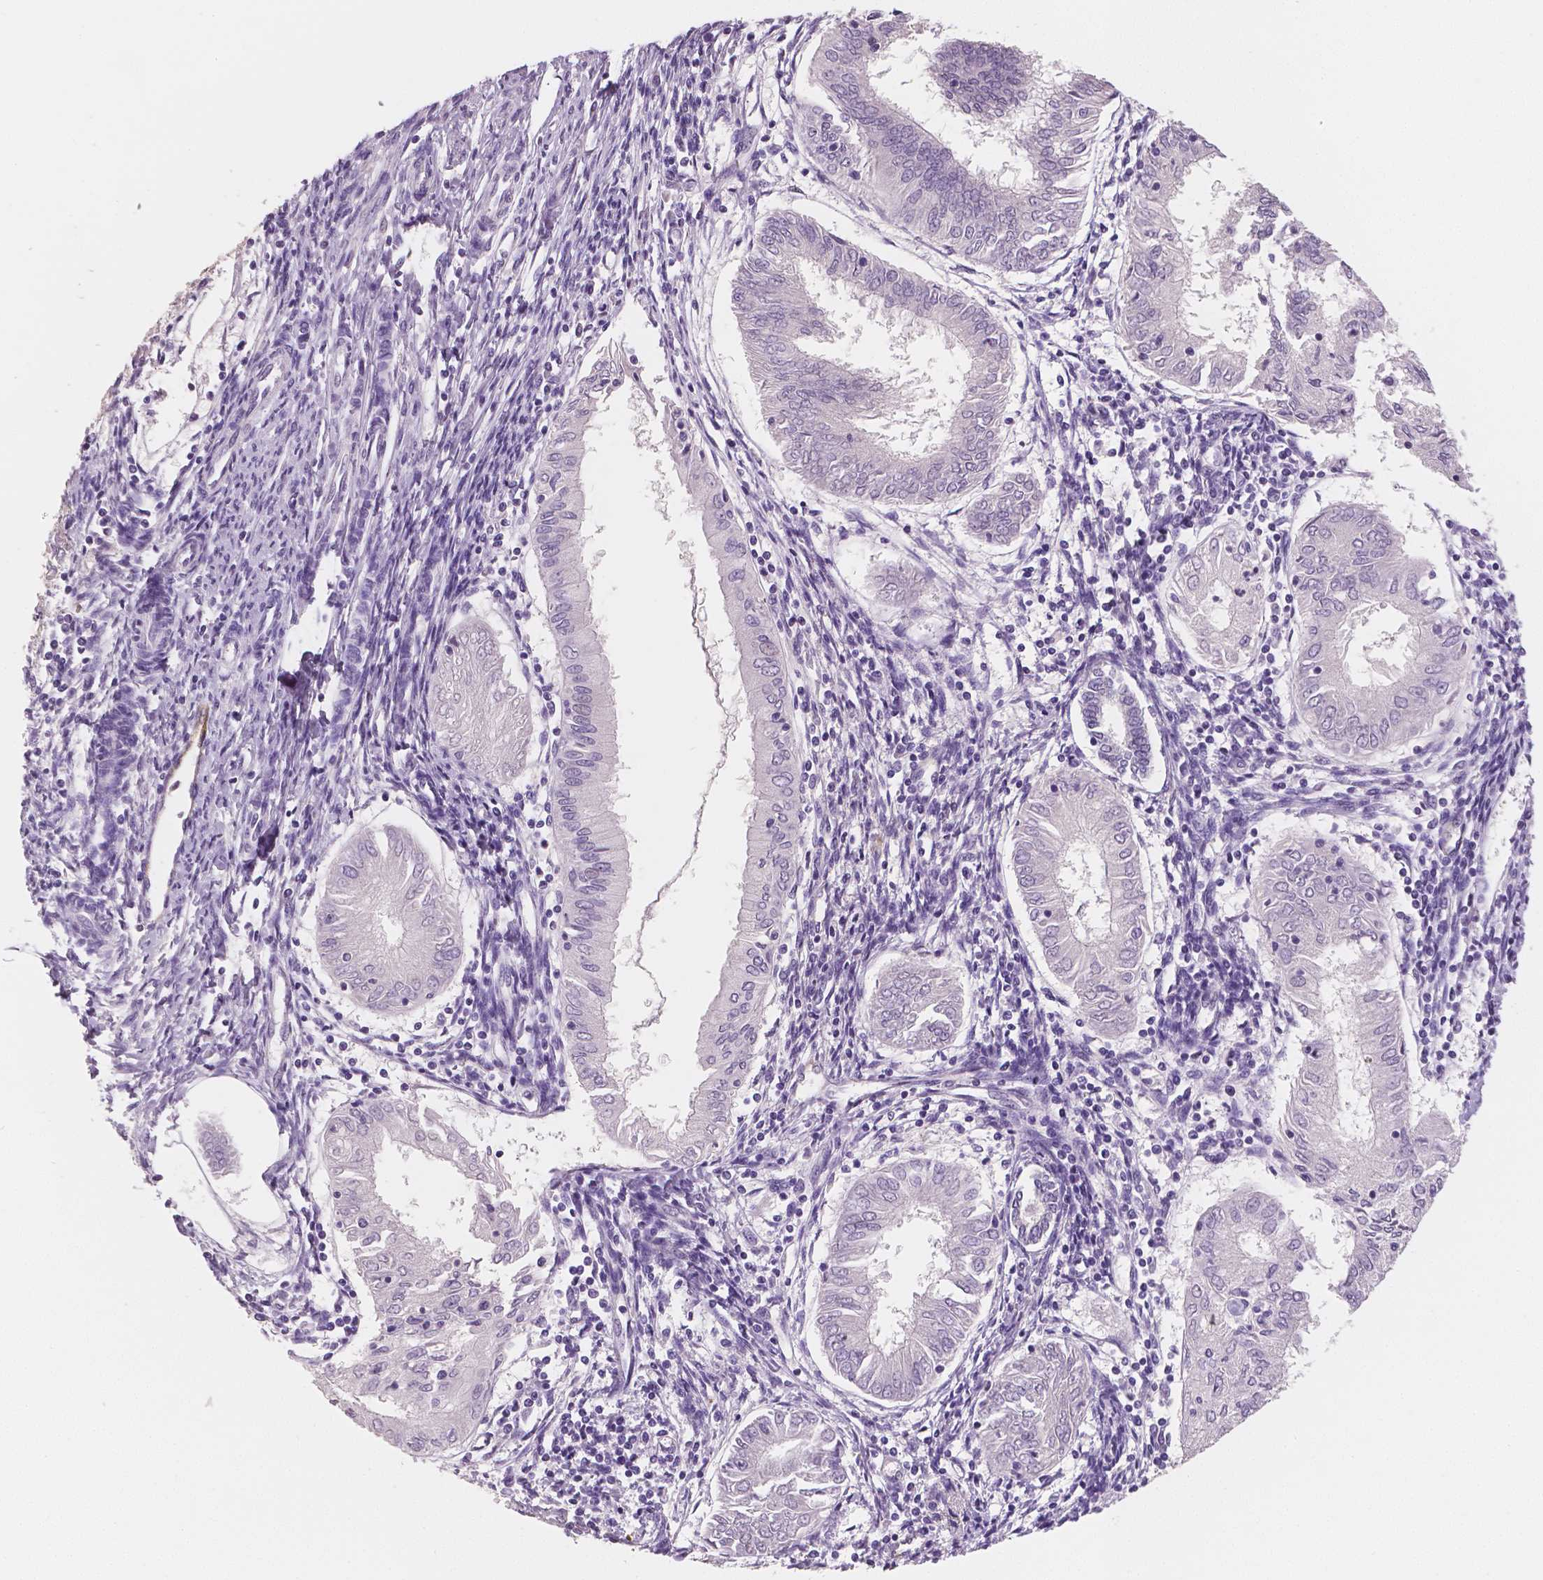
{"staining": {"intensity": "negative", "quantity": "none", "location": "none"}, "tissue": "endometrial cancer", "cell_type": "Tumor cells", "image_type": "cancer", "snomed": [{"axis": "morphology", "description": "Adenocarcinoma, NOS"}, {"axis": "topography", "description": "Endometrium"}], "caption": "Immunohistochemistry of human endometrial cancer reveals no positivity in tumor cells.", "gene": "TSPAN7", "patient": {"sex": "female", "age": 68}}